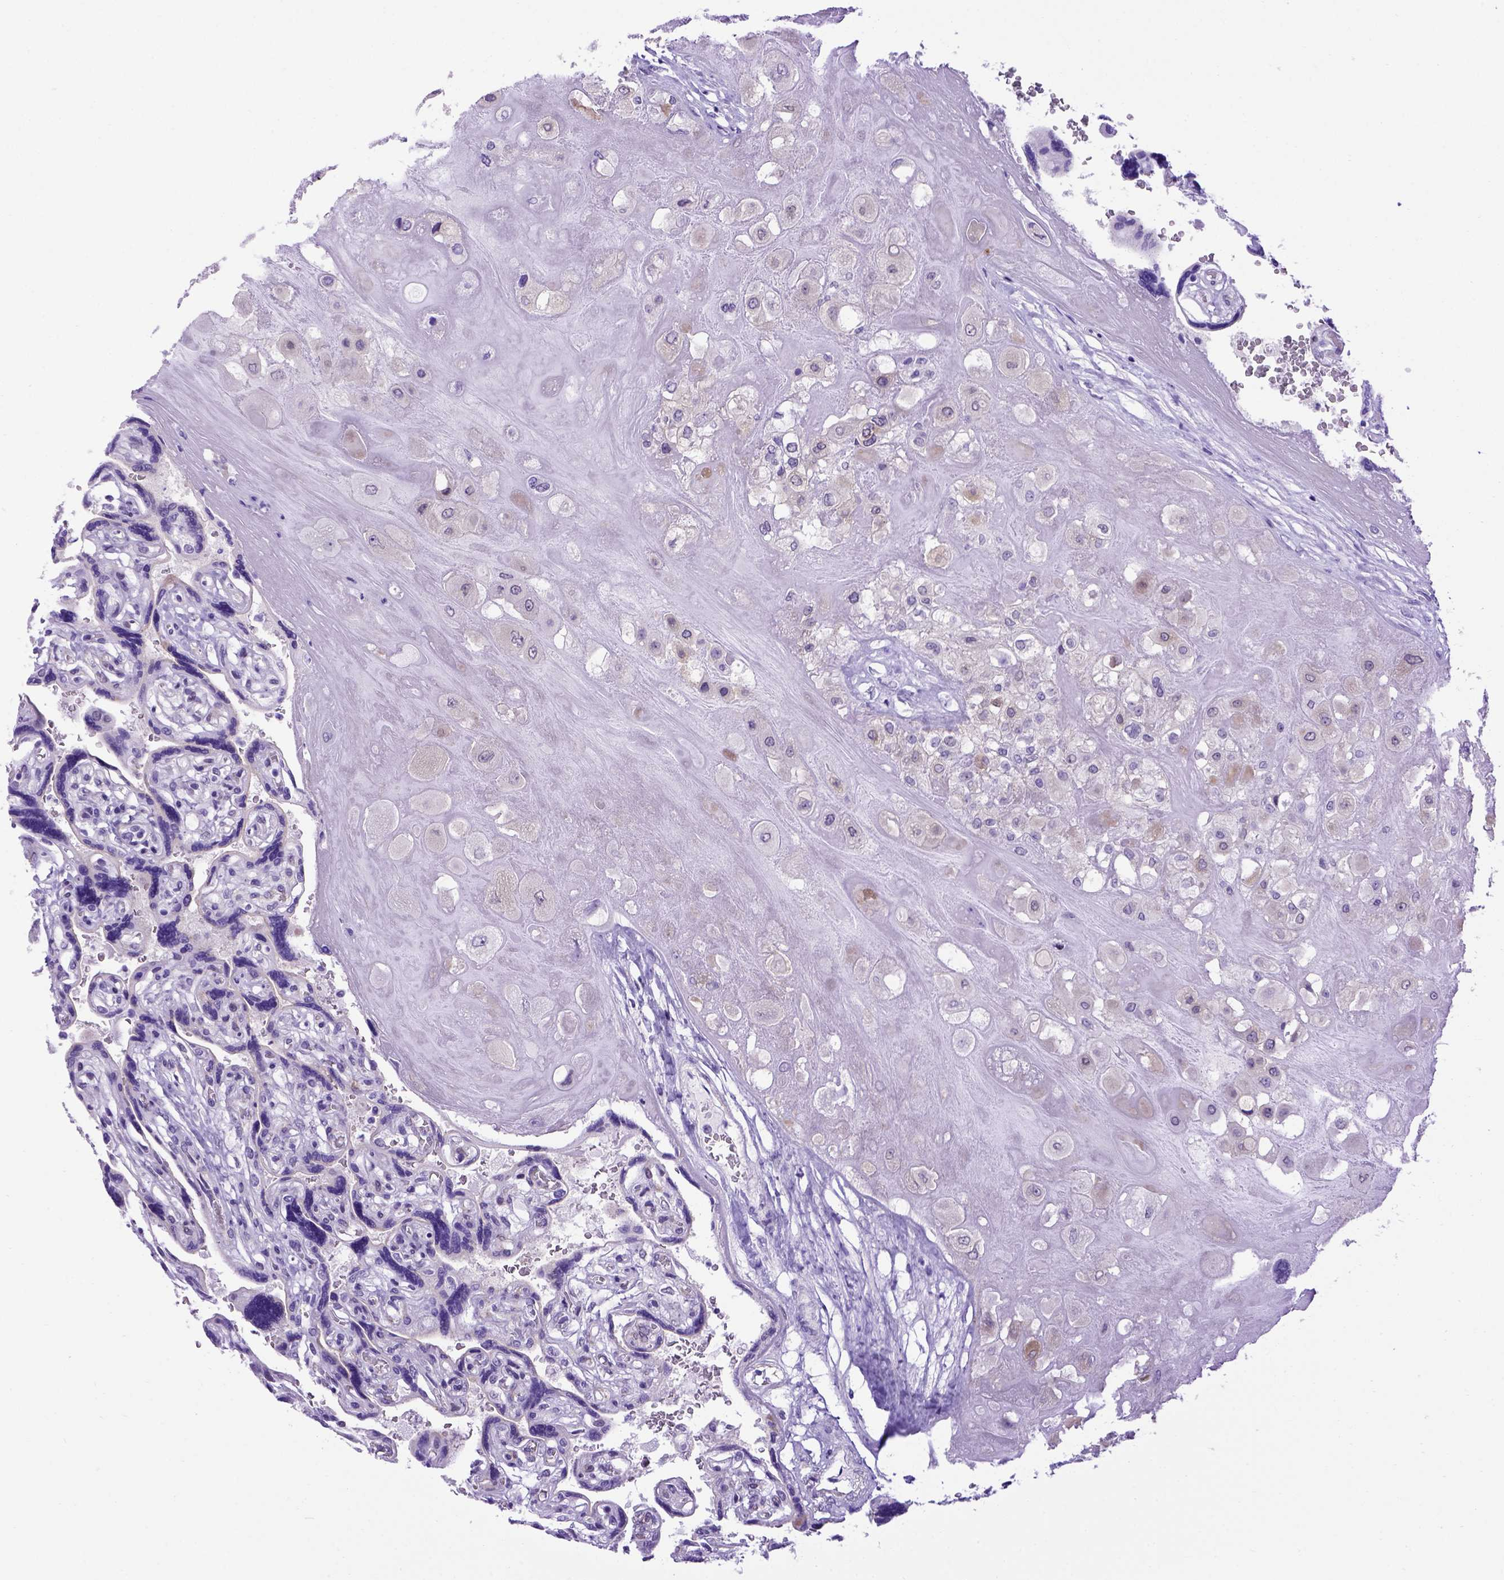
{"staining": {"intensity": "negative", "quantity": "none", "location": "none"}, "tissue": "placenta", "cell_type": "Decidual cells", "image_type": "normal", "snomed": [{"axis": "morphology", "description": "Normal tissue, NOS"}, {"axis": "topography", "description": "Placenta"}], "caption": "Immunohistochemistry micrograph of benign placenta: human placenta stained with DAB reveals no significant protein positivity in decidual cells.", "gene": "ADAM12", "patient": {"sex": "female", "age": 32}}